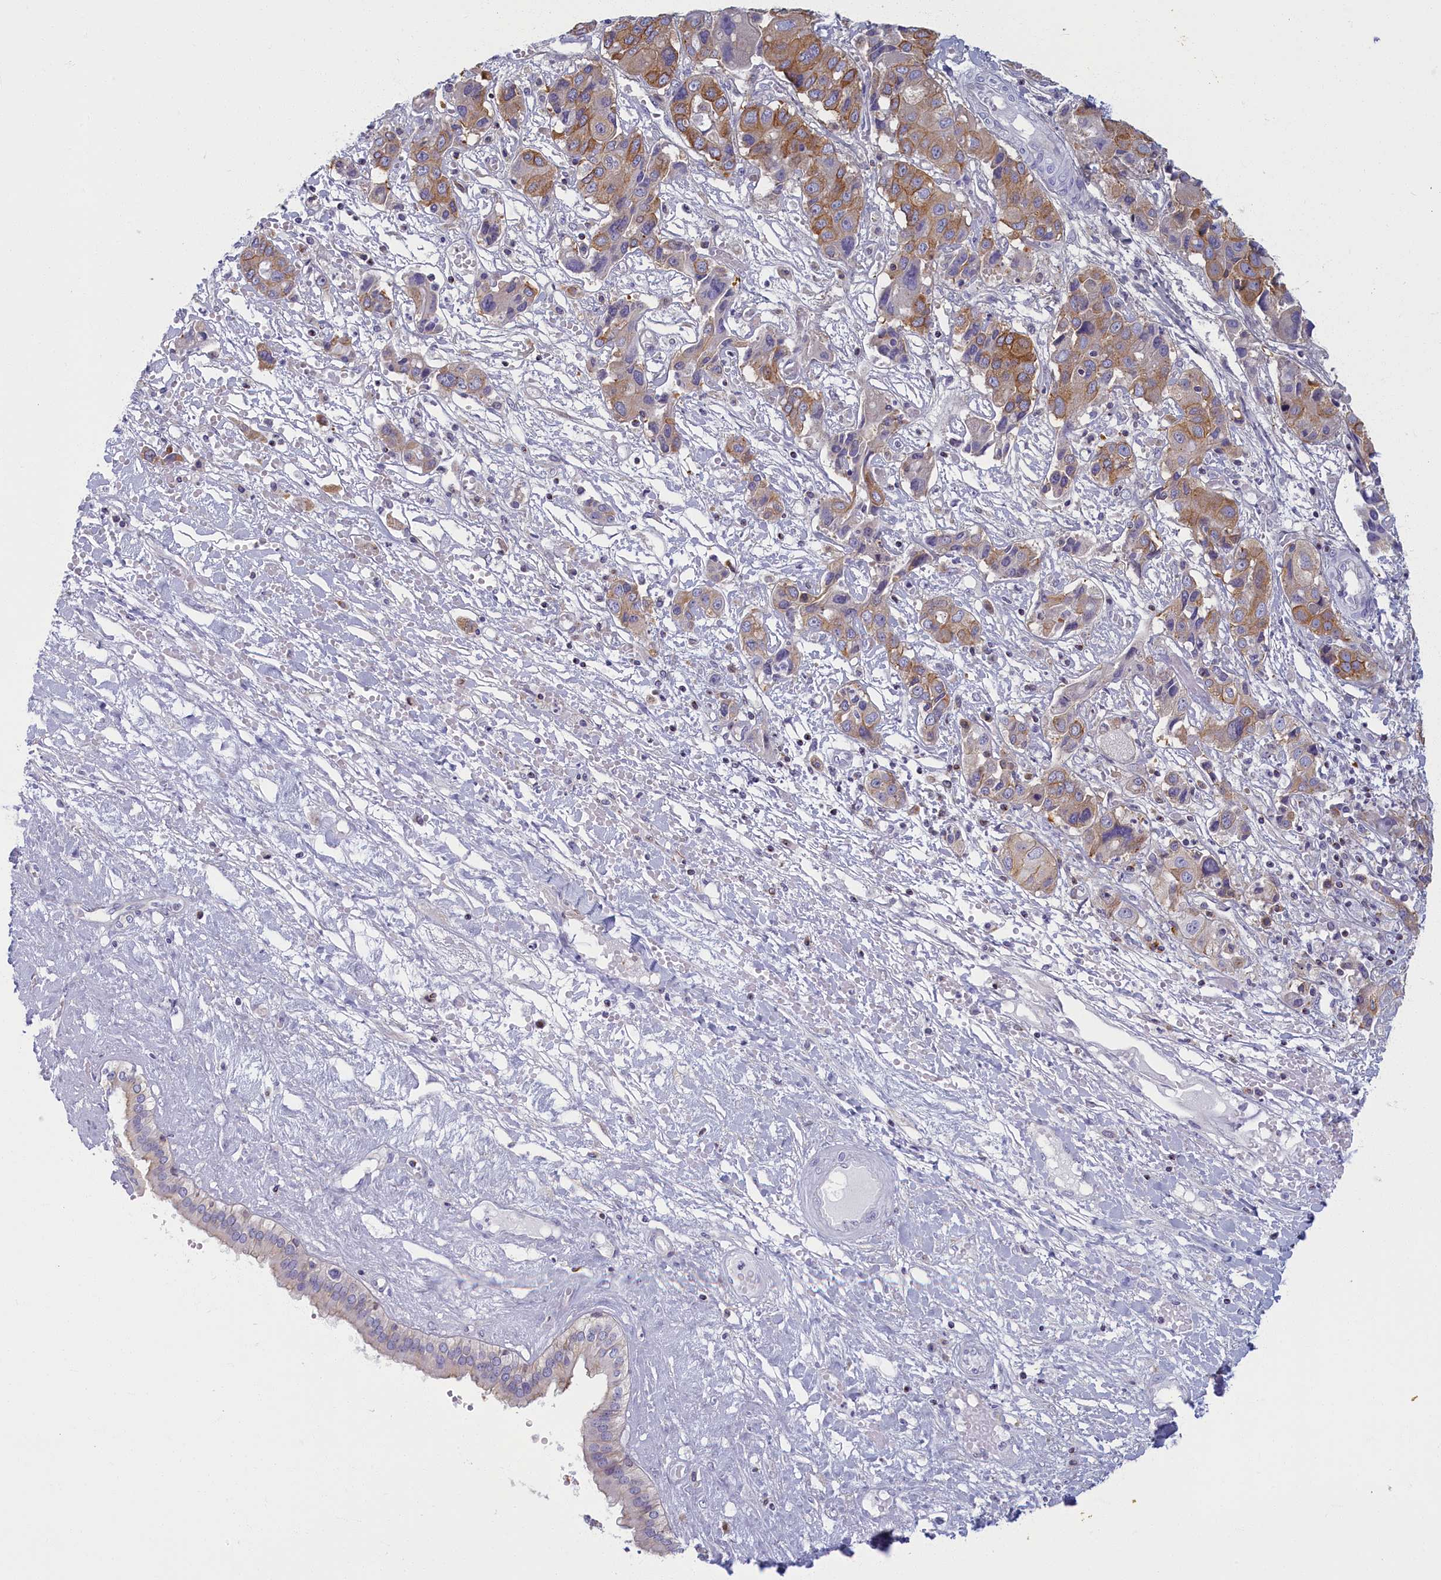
{"staining": {"intensity": "moderate", "quantity": "<25%", "location": "cytoplasmic/membranous"}, "tissue": "liver cancer", "cell_type": "Tumor cells", "image_type": "cancer", "snomed": [{"axis": "morphology", "description": "Cholangiocarcinoma"}, {"axis": "topography", "description": "Liver"}], "caption": "Protein staining of liver cholangiocarcinoma tissue shows moderate cytoplasmic/membranous expression in about <25% of tumor cells. (DAB (3,3'-diaminobenzidine) IHC, brown staining for protein, blue staining for nuclei).", "gene": "NOL10", "patient": {"sex": "male", "age": 67}}